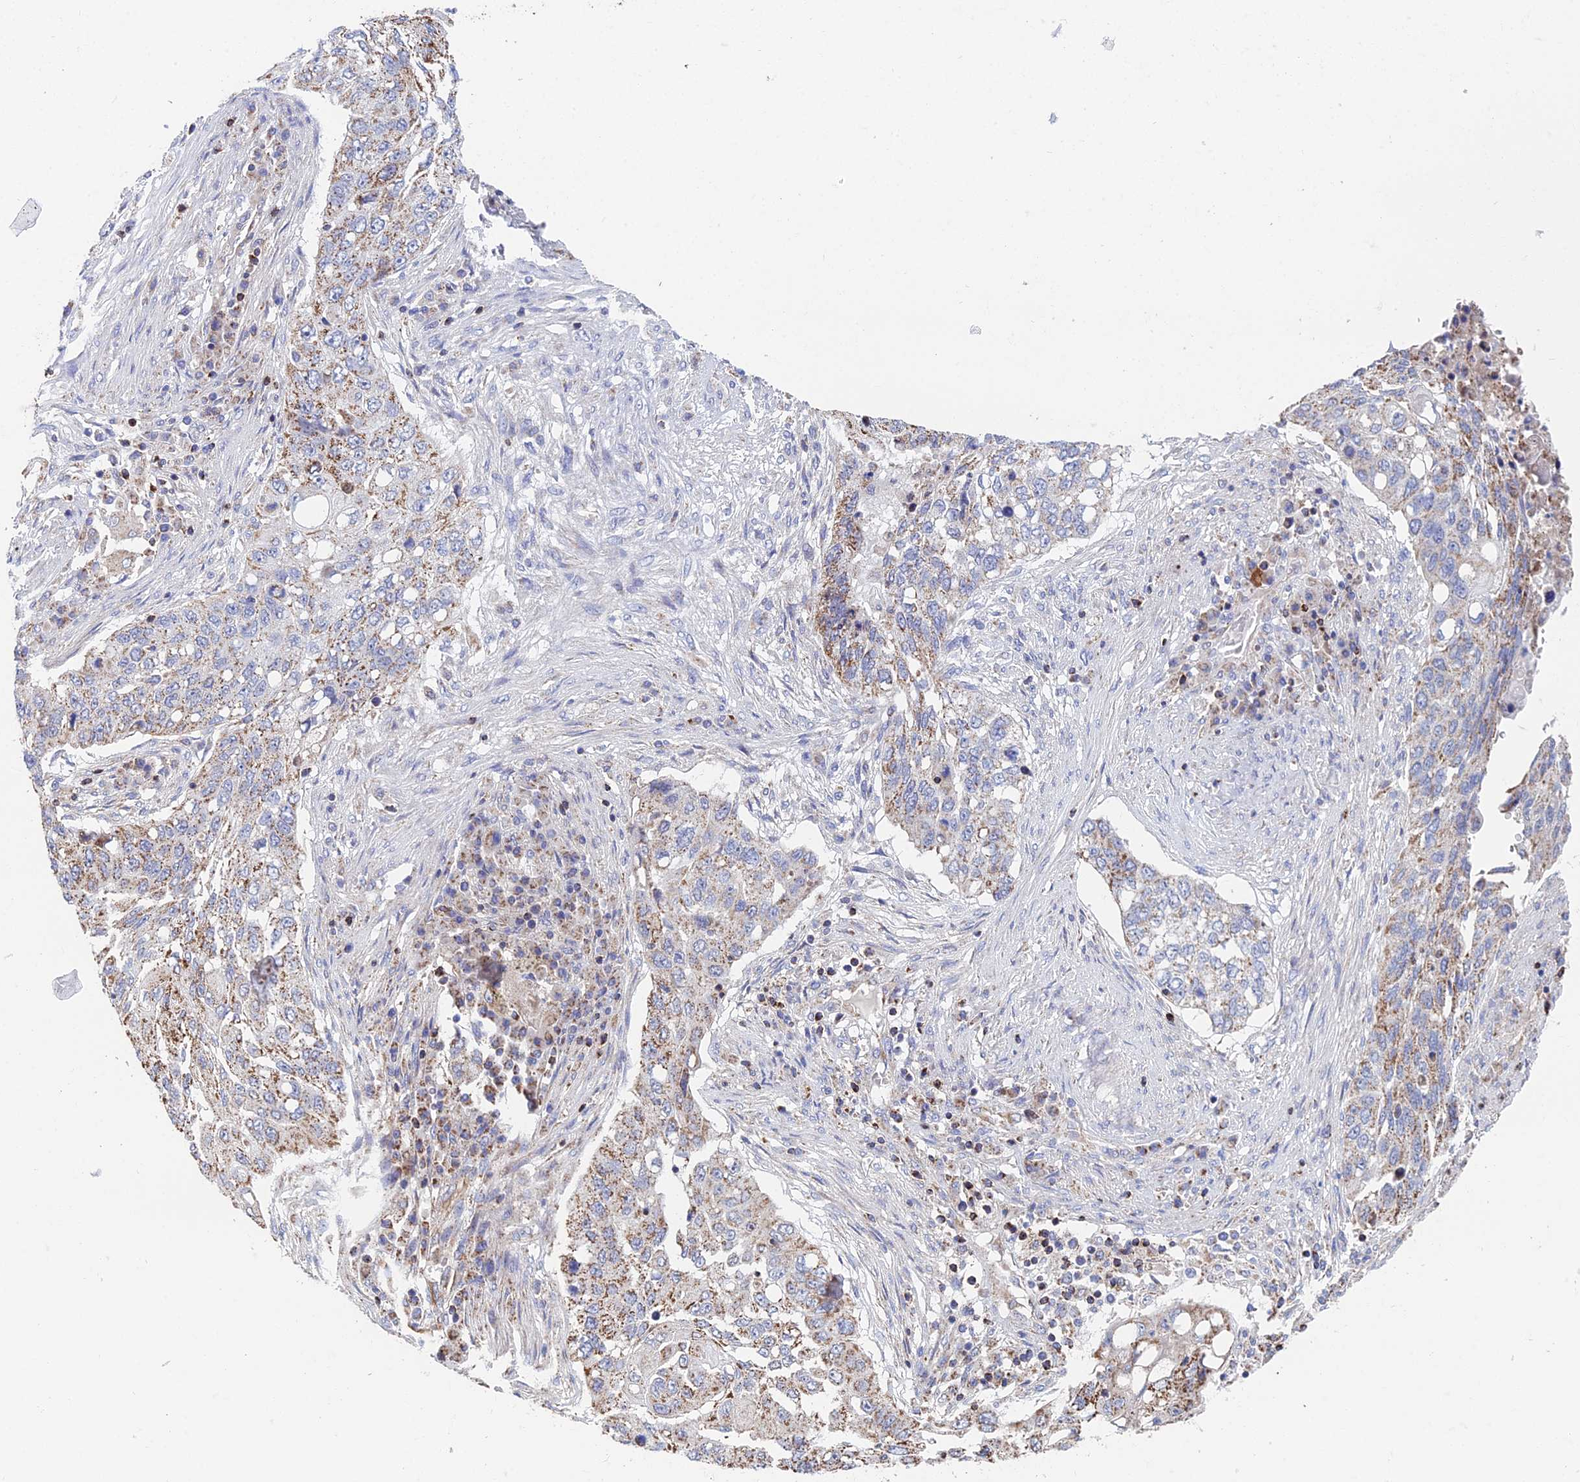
{"staining": {"intensity": "moderate", "quantity": "25%-75%", "location": "cytoplasmic/membranous"}, "tissue": "lung cancer", "cell_type": "Tumor cells", "image_type": "cancer", "snomed": [{"axis": "morphology", "description": "Squamous cell carcinoma, NOS"}, {"axis": "topography", "description": "Lung"}], "caption": "An immunohistochemistry photomicrograph of neoplastic tissue is shown. Protein staining in brown highlights moderate cytoplasmic/membranous positivity in lung squamous cell carcinoma within tumor cells. The protein is stained brown, and the nuclei are stained in blue (DAB IHC with brightfield microscopy, high magnification).", "gene": "SPOCK2", "patient": {"sex": "female", "age": 63}}